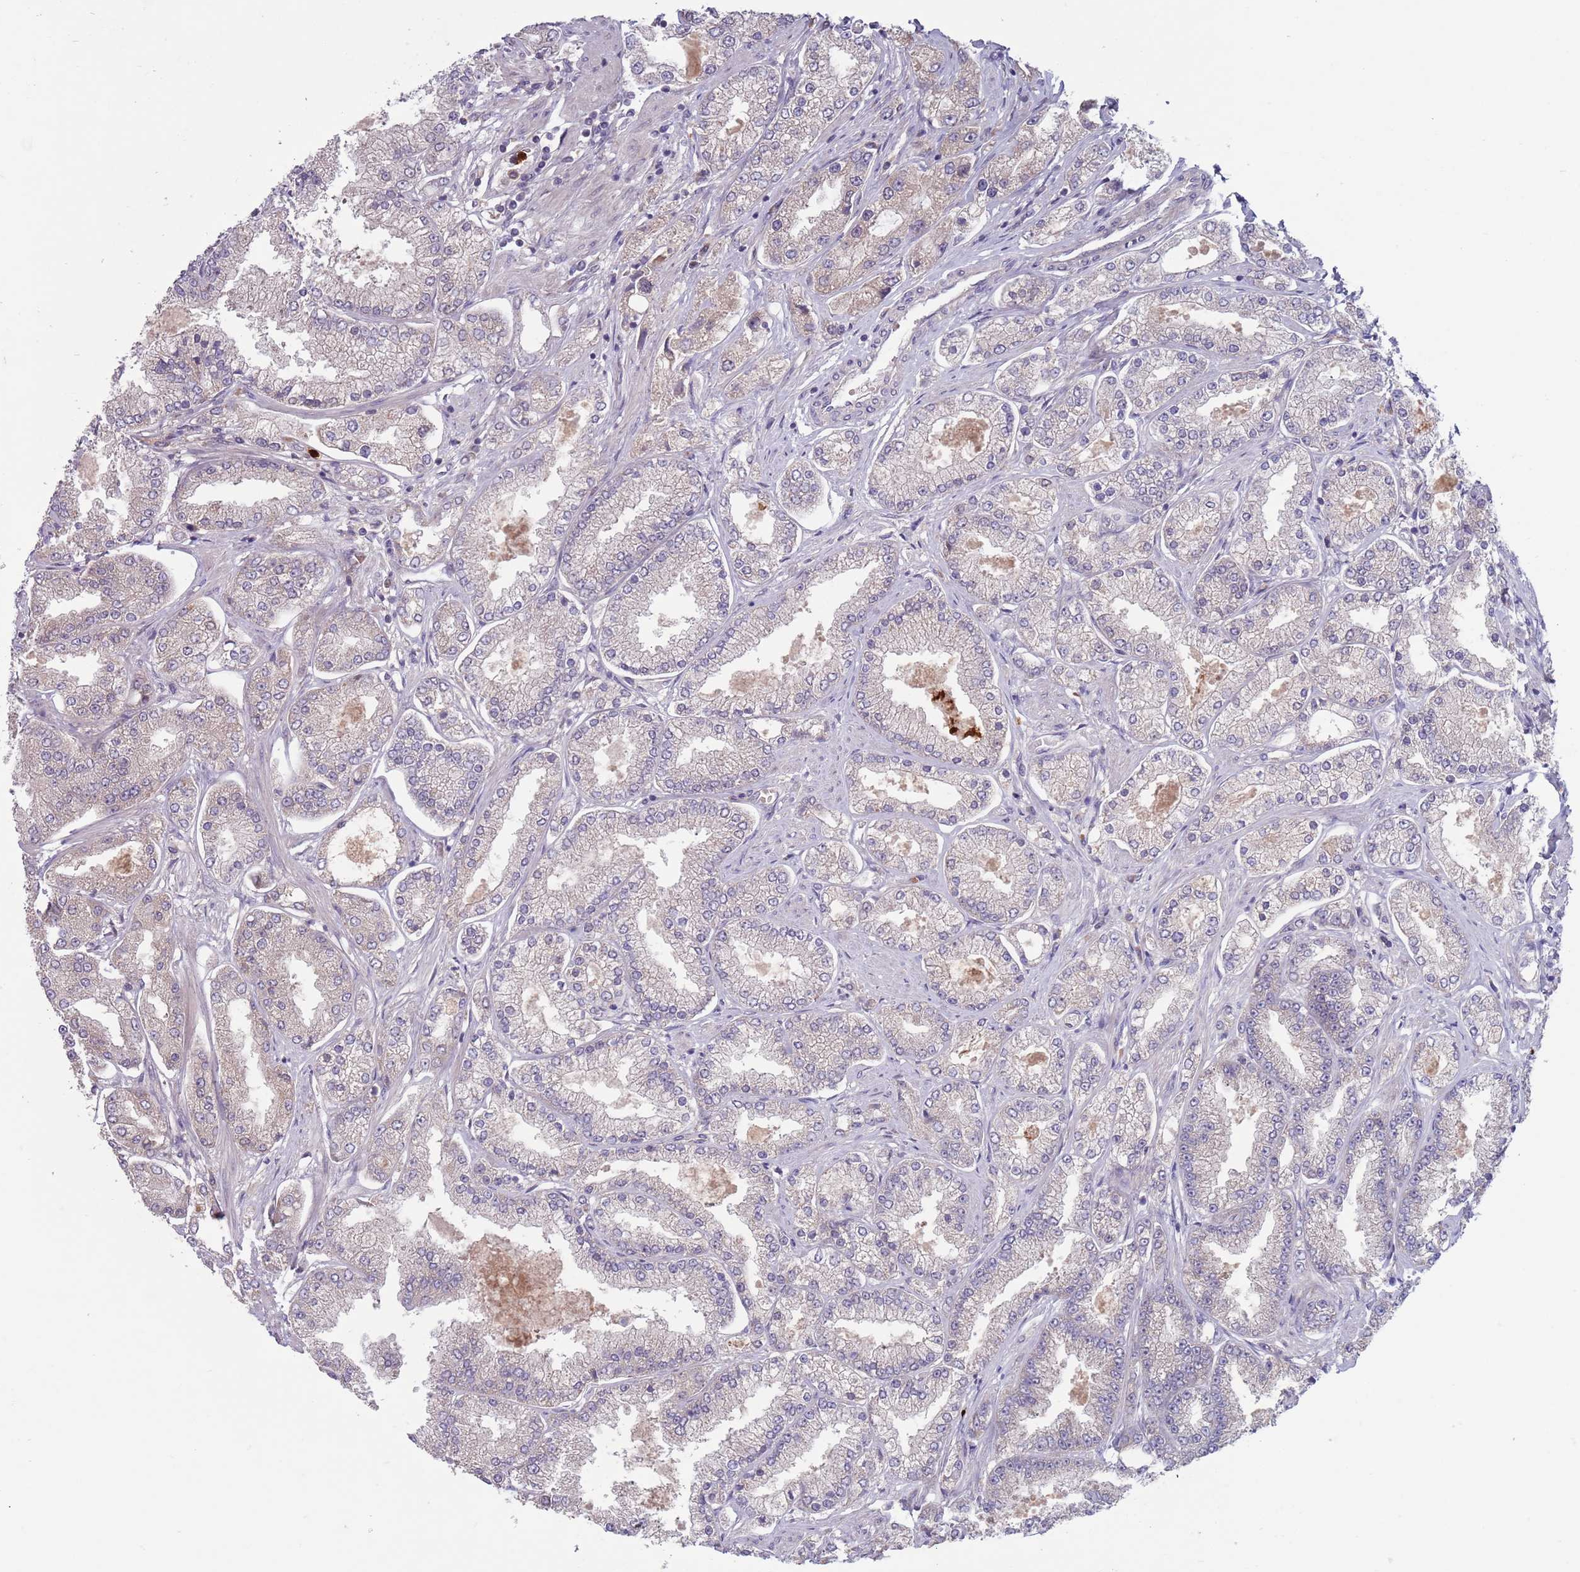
{"staining": {"intensity": "negative", "quantity": "none", "location": "none"}, "tissue": "prostate cancer", "cell_type": "Tumor cells", "image_type": "cancer", "snomed": [{"axis": "morphology", "description": "Adenocarcinoma, High grade"}, {"axis": "topography", "description": "Prostate"}], "caption": "There is no significant positivity in tumor cells of prostate cancer.", "gene": "TYW1", "patient": {"sex": "male", "age": 69}}